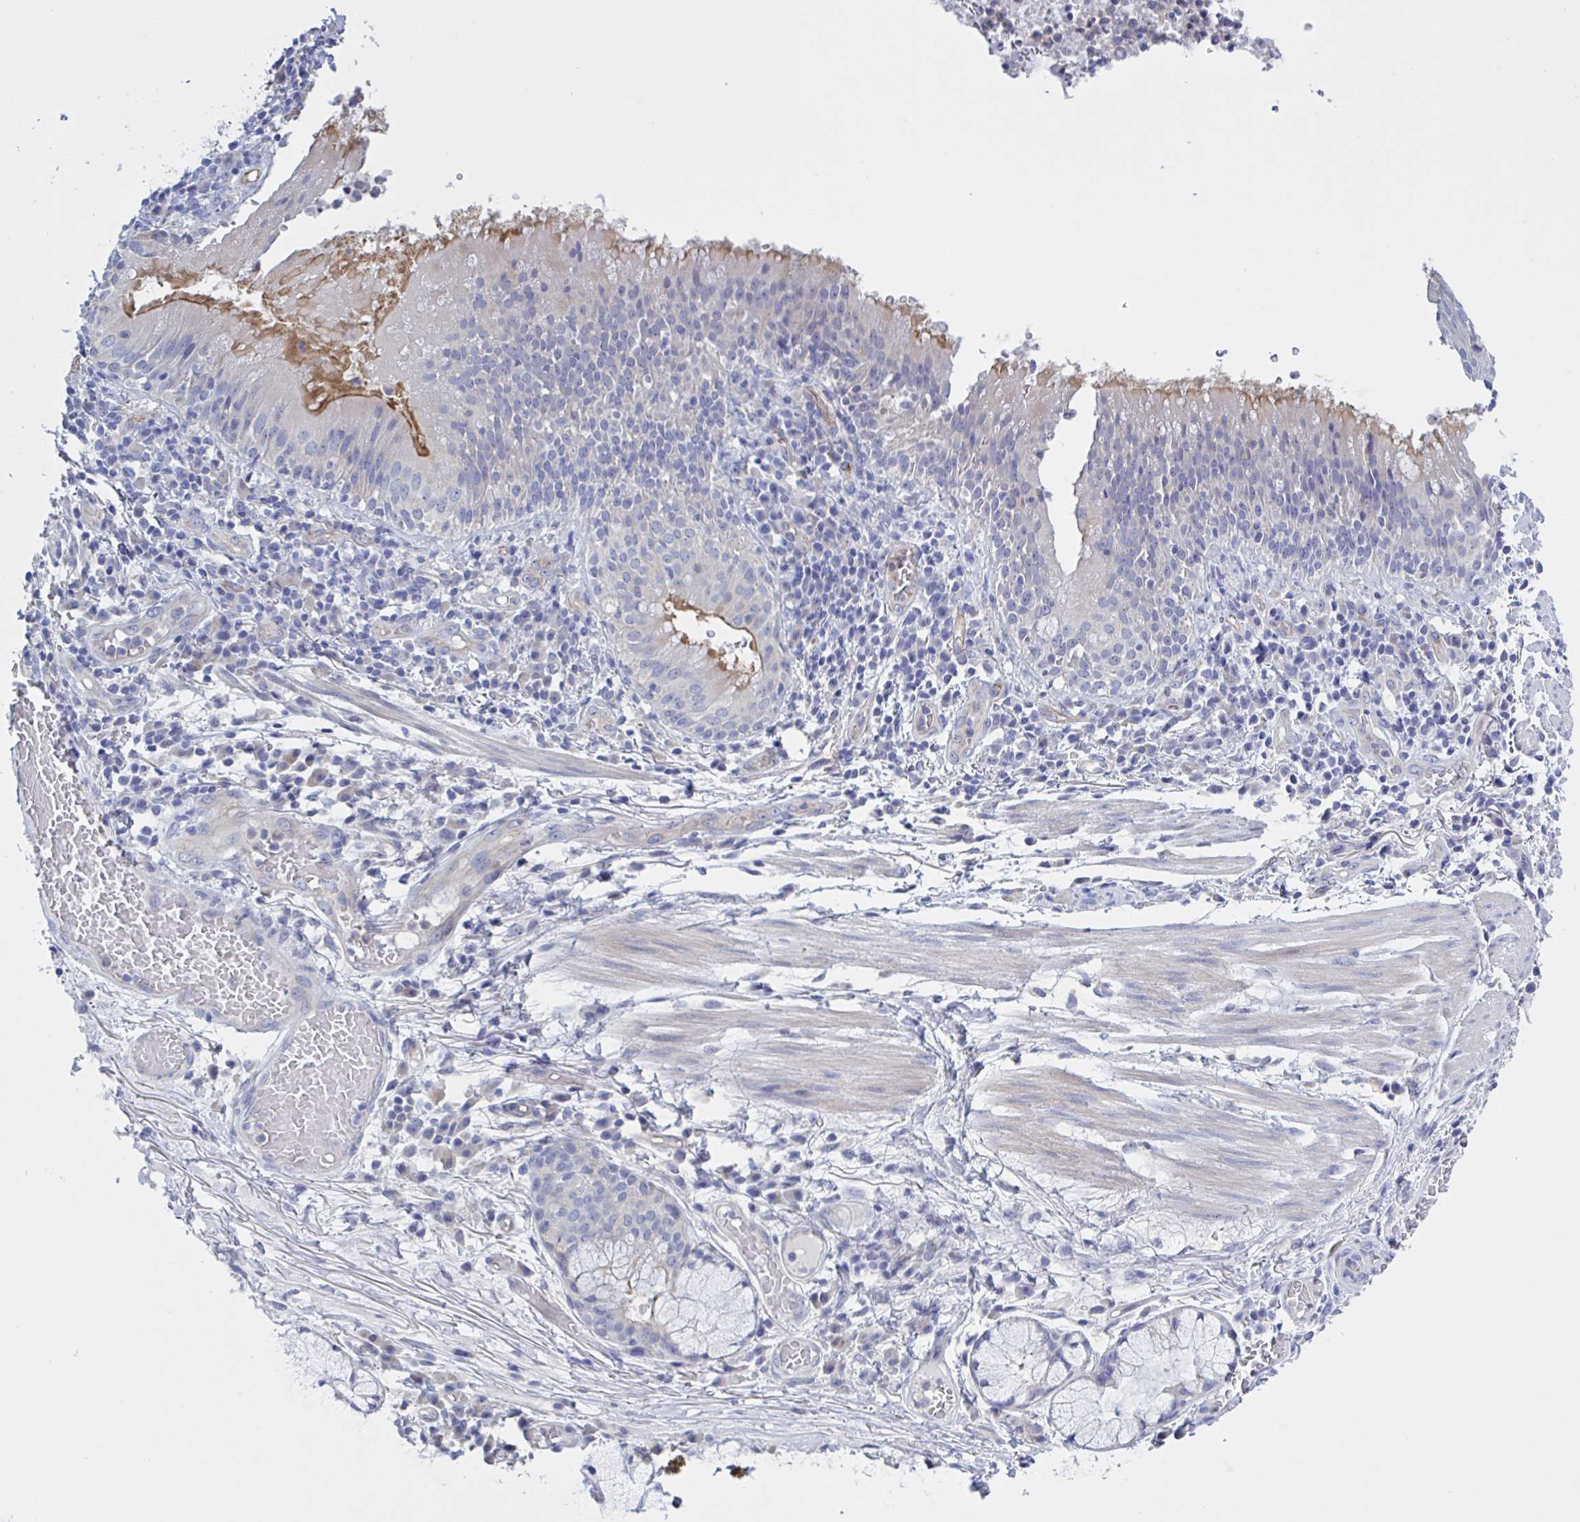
{"staining": {"intensity": "moderate", "quantity": "25%-75%", "location": "cytoplasmic/membranous"}, "tissue": "bronchus", "cell_type": "Respiratory epithelial cells", "image_type": "normal", "snomed": [{"axis": "morphology", "description": "Normal tissue, NOS"}, {"axis": "topography", "description": "Cartilage tissue"}, {"axis": "topography", "description": "Bronchus"}], "caption": "Benign bronchus exhibits moderate cytoplasmic/membranous positivity in approximately 25%-75% of respiratory epithelial cells.", "gene": "ST14", "patient": {"sex": "male", "age": 56}}